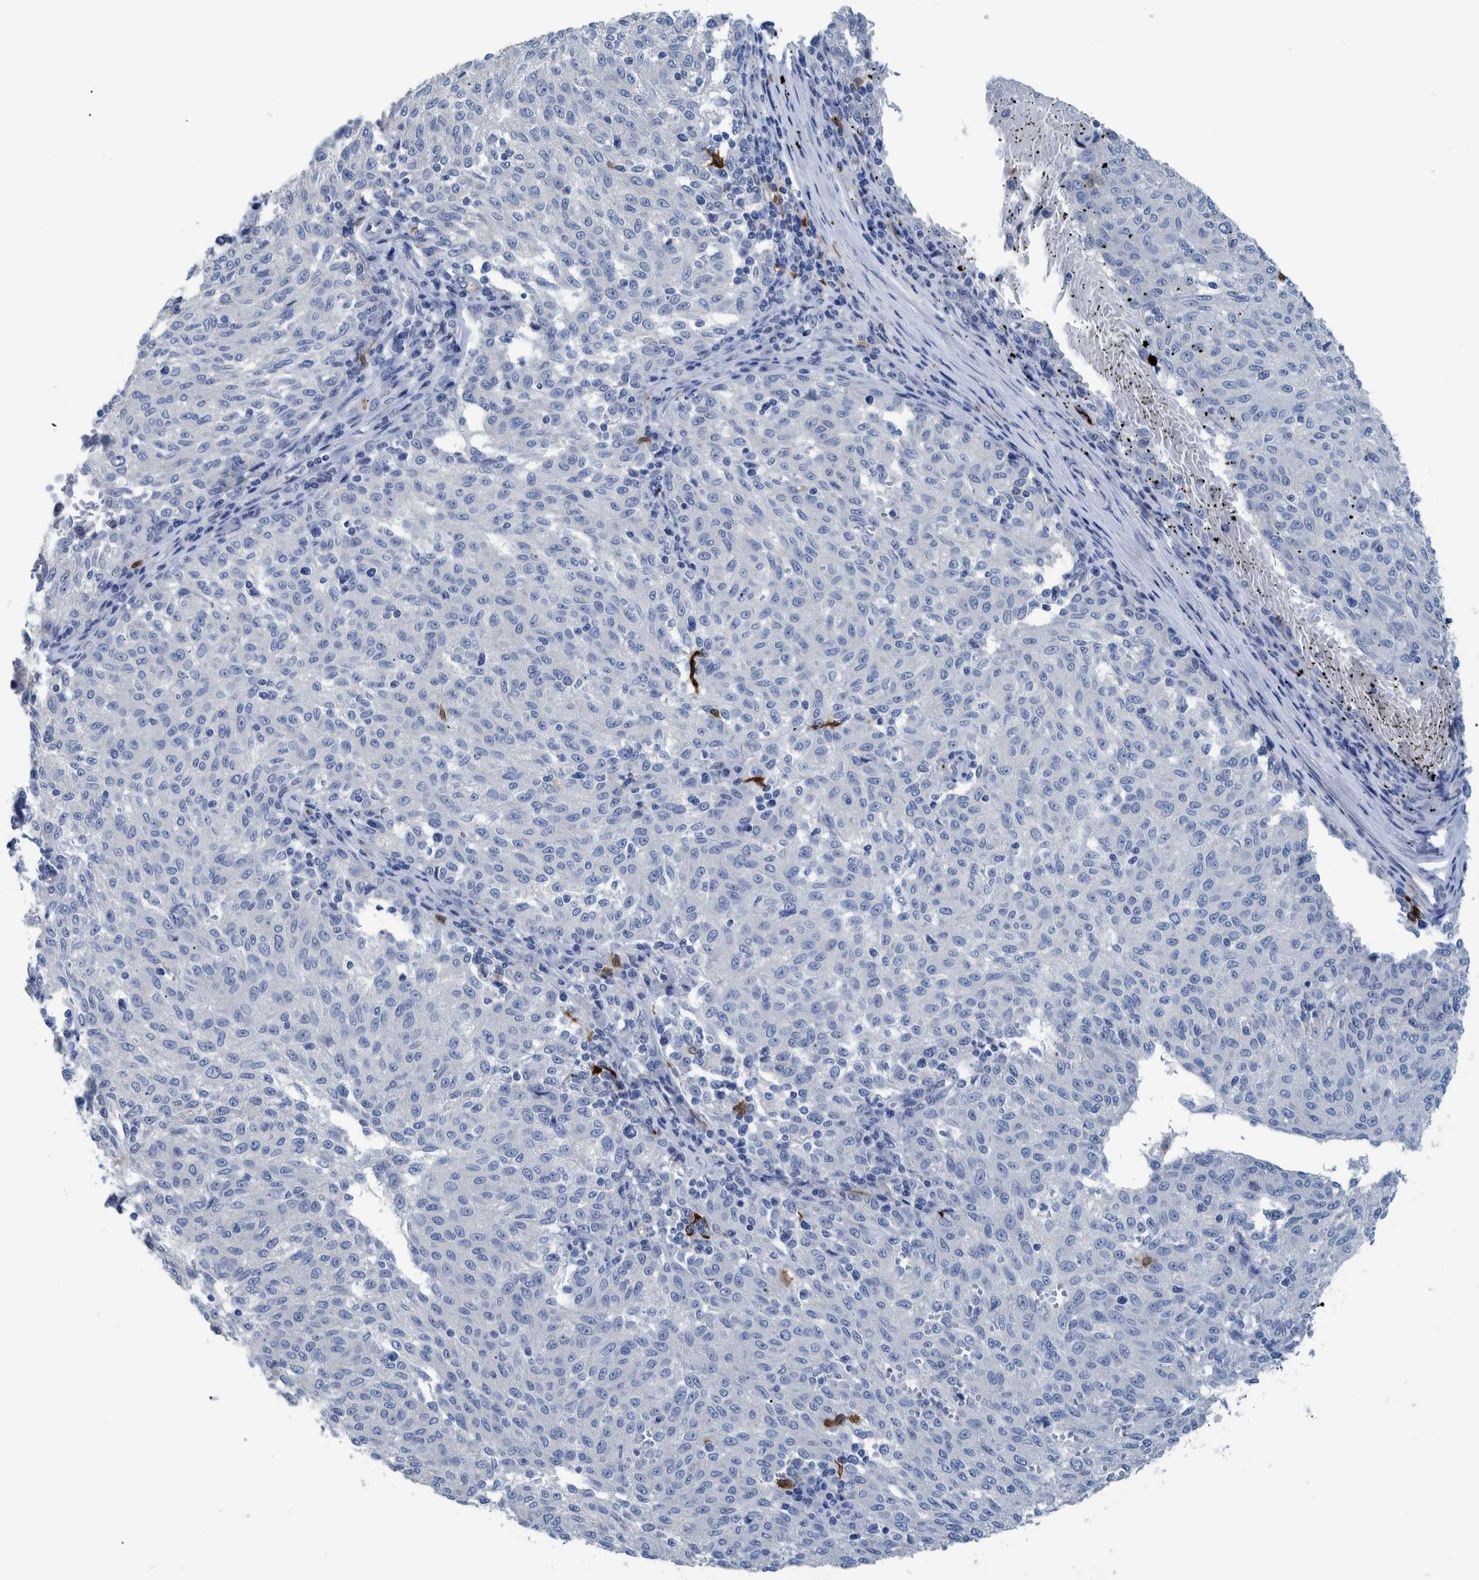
{"staining": {"intensity": "negative", "quantity": "none", "location": "none"}, "tissue": "melanoma", "cell_type": "Tumor cells", "image_type": "cancer", "snomed": [{"axis": "morphology", "description": "Malignant melanoma, NOS"}, {"axis": "topography", "description": "Skin"}], "caption": "There is no significant expression in tumor cells of melanoma.", "gene": "IDO1", "patient": {"sex": "female", "age": 72}}